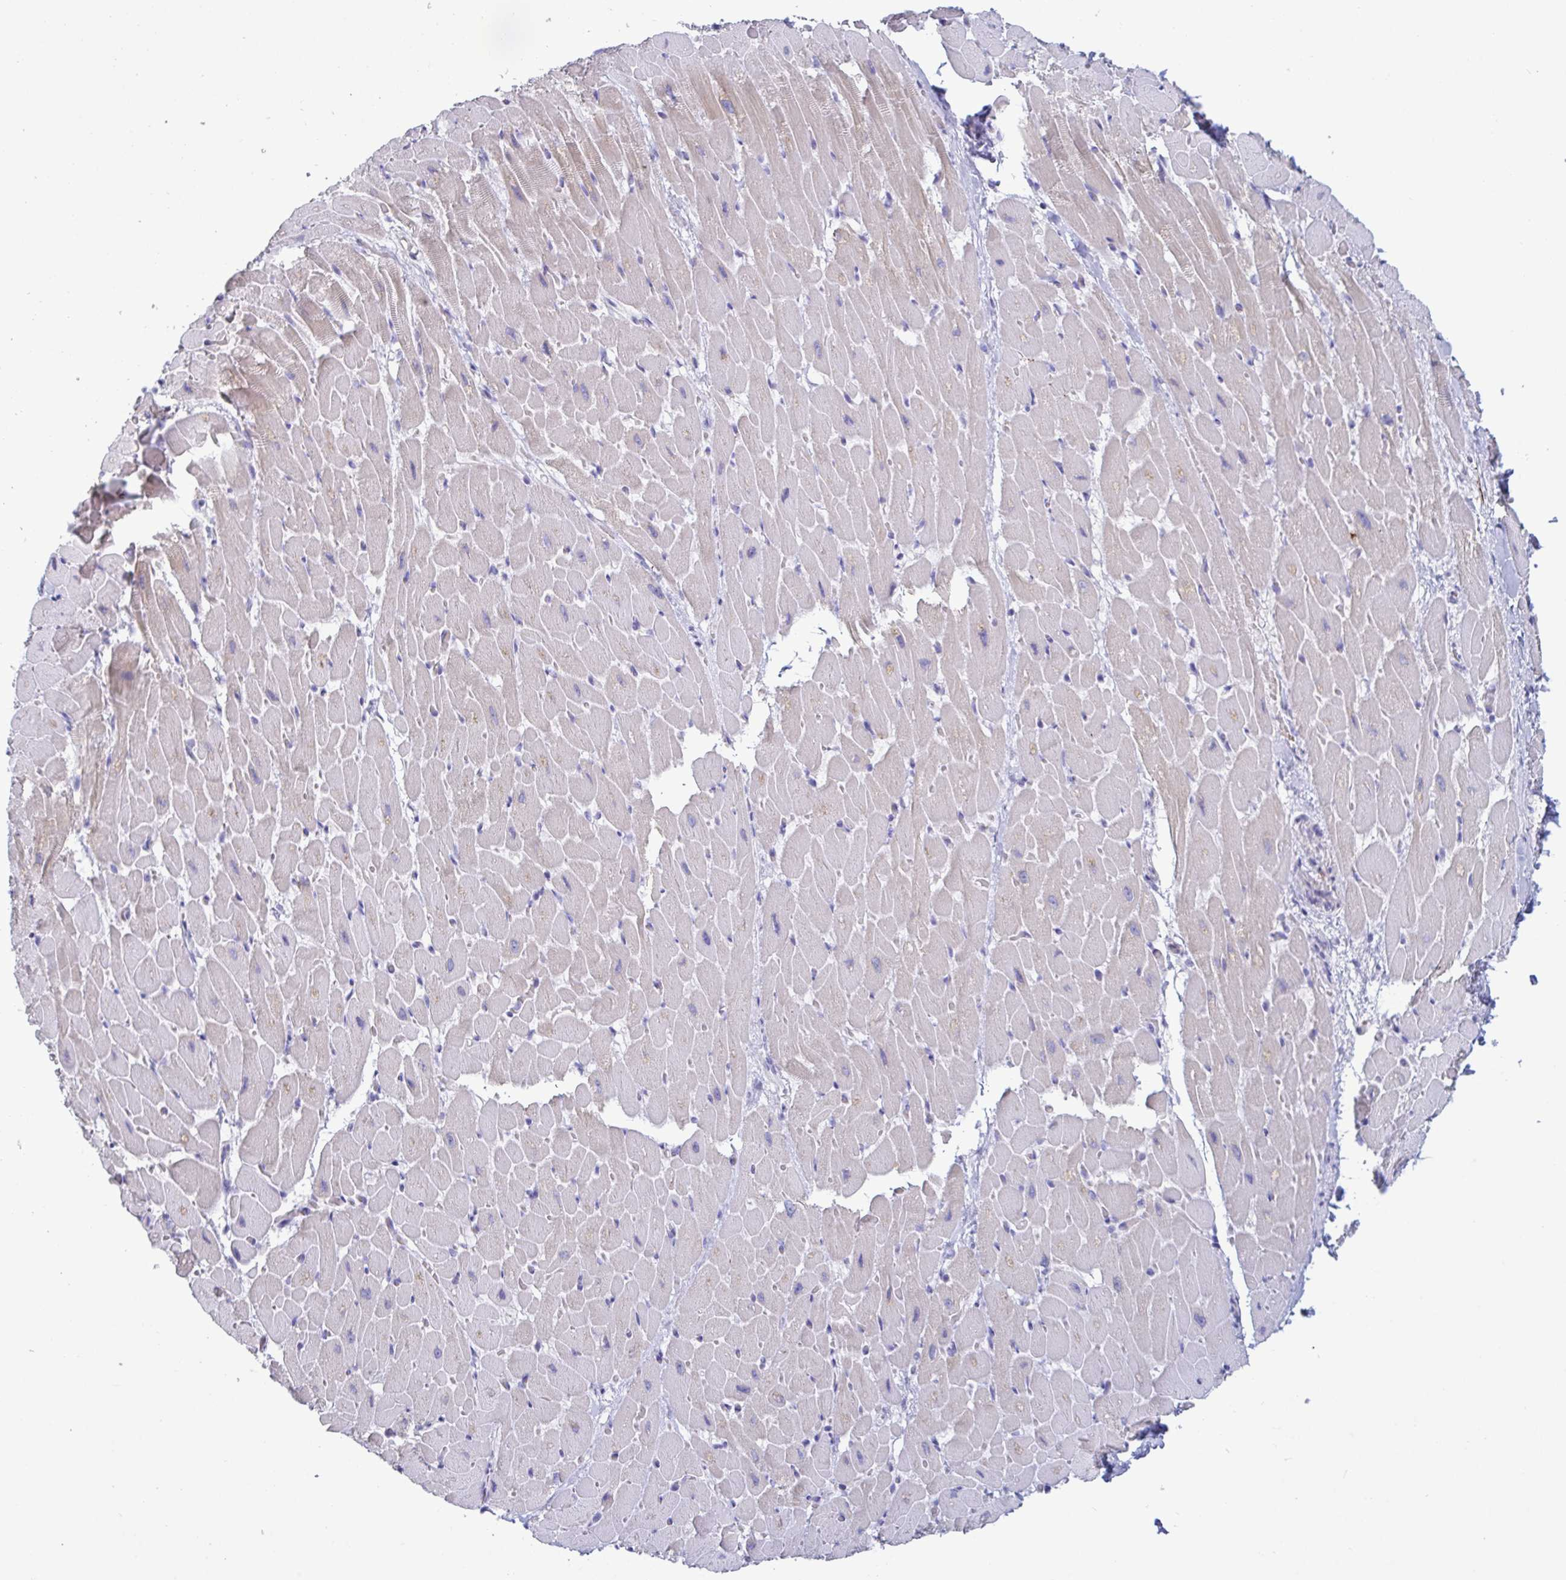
{"staining": {"intensity": "weak", "quantity": "25%-75%", "location": "cytoplasmic/membranous"}, "tissue": "heart muscle", "cell_type": "Cardiomyocytes", "image_type": "normal", "snomed": [{"axis": "morphology", "description": "Normal tissue, NOS"}, {"axis": "topography", "description": "Heart"}], "caption": "There is low levels of weak cytoplasmic/membranous positivity in cardiomyocytes of normal heart muscle, as demonstrated by immunohistochemical staining (brown color).", "gene": "TAS2R38", "patient": {"sex": "male", "age": 37}}